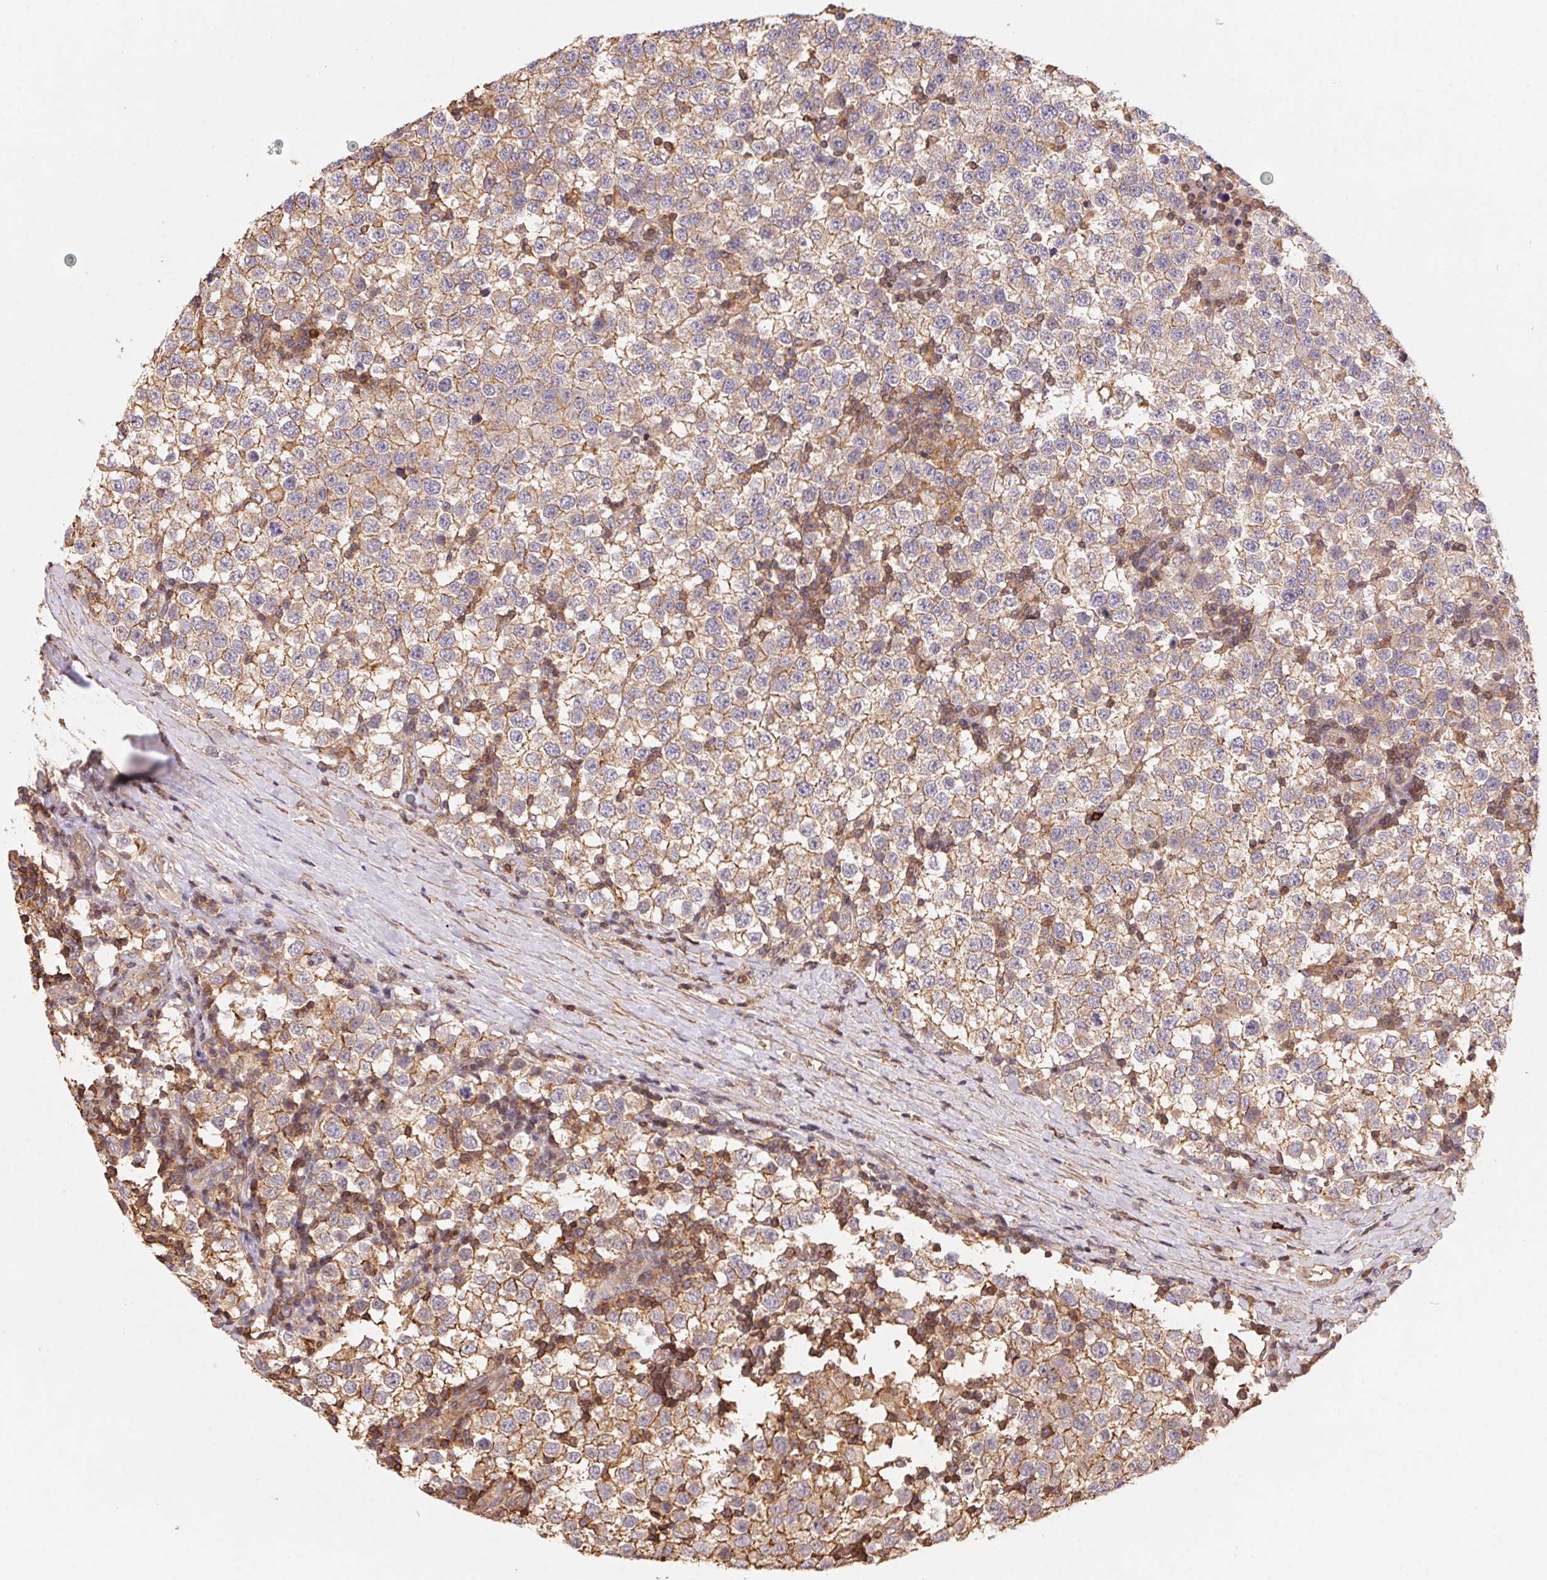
{"staining": {"intensity": "weak", "quantity": ">75%", "location": "cytoplasmic/membranous"}, "tissue": "testis cancer", "cell_type": "Tumor cells", "image_type": "cancer", "snomed": [{"axis": "morphology", "description": "Seminoma, NOS"}, {"axis": "topography", "description": "Testis"}], "caption": "Protein staining displays weak cytoplasmic/membranous expression in approximately >75% of tumor cells in testis cancer. The protein of interest is stained brown, and the nuclei are stained in blue (DAB IHC with brightfield microscopy, high magnification).", "gene": "ATG10", "patient": {"sex": "male", "age": 34}}